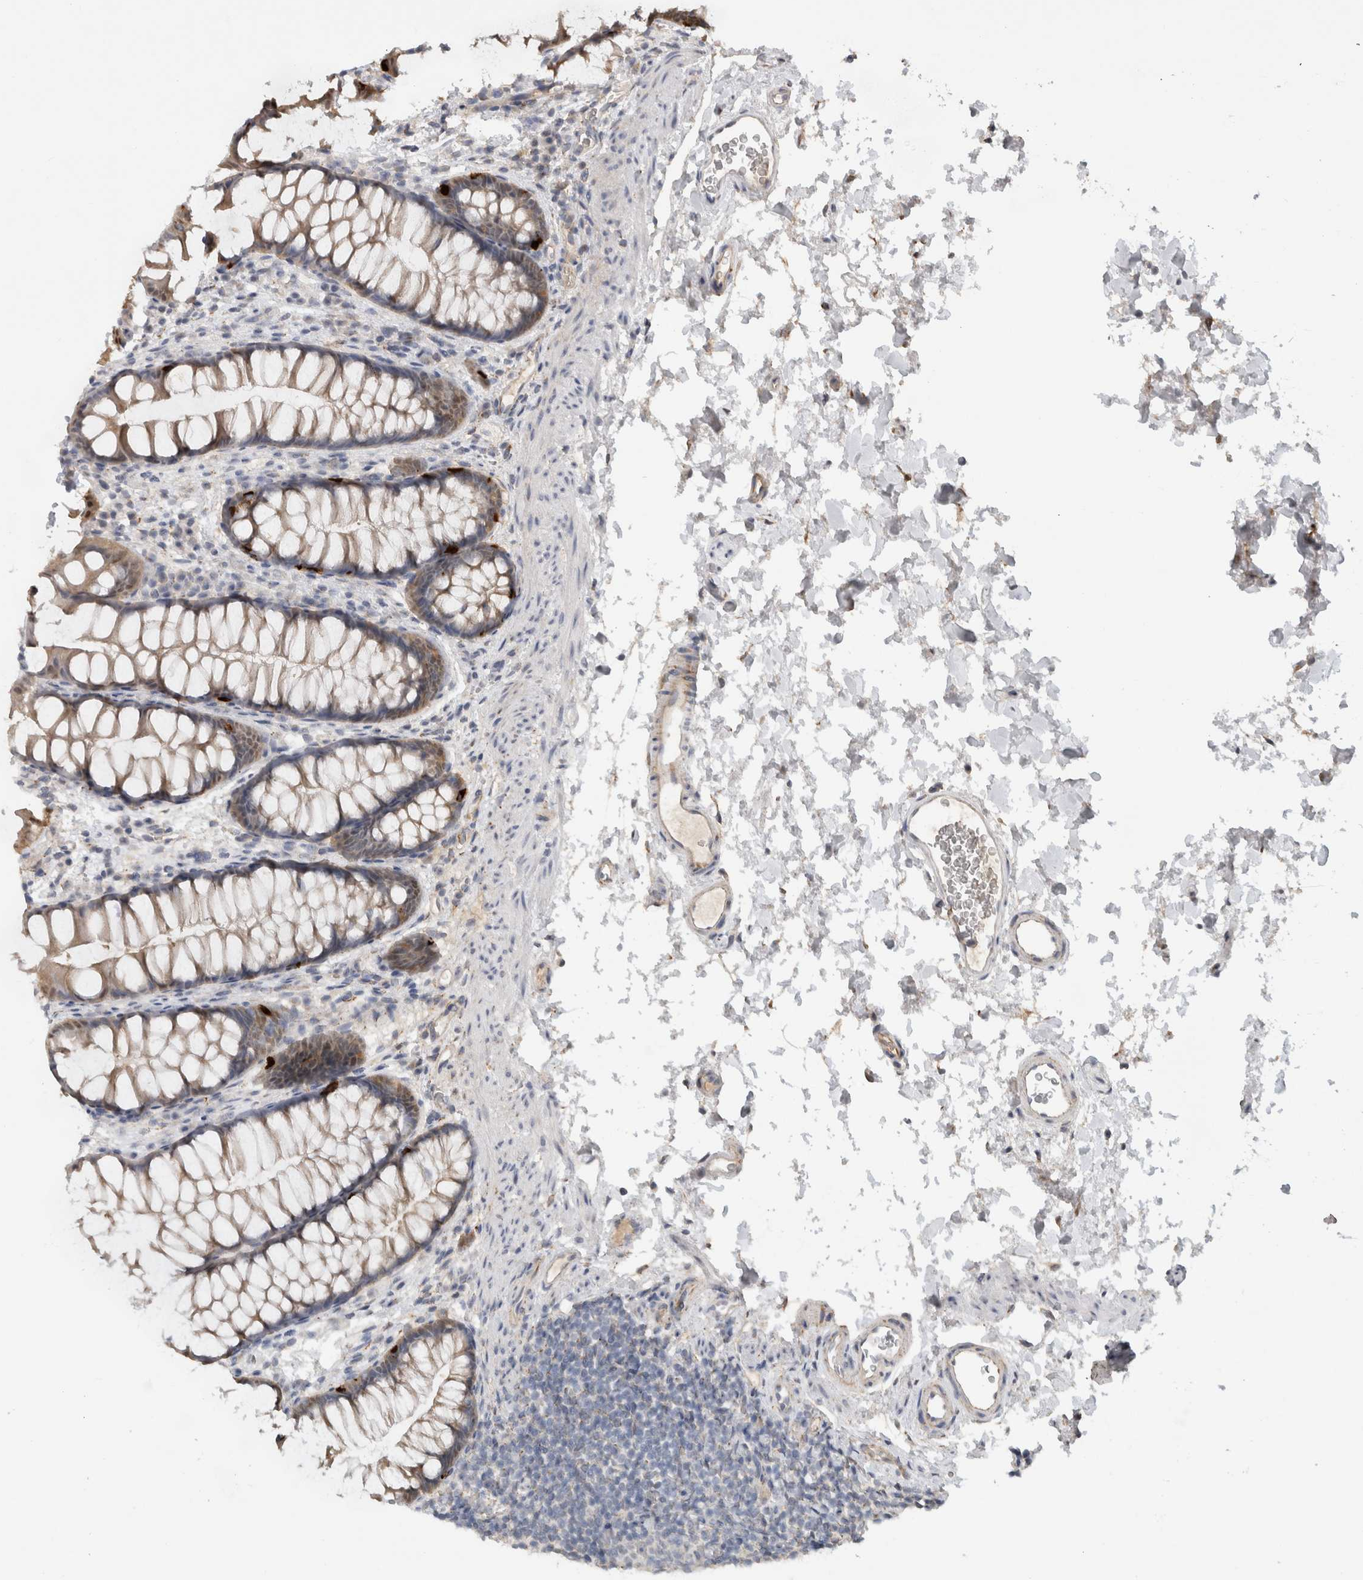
{"staining": {"intensity": "weak", "quantity": ">75%", "location": "cytoplasmic/membranous"}, "tissue": "colon", "cell_type": "Endothelial cells", "image_type": "normal", "snomed": [{"axis": "morphology", "description": "Normal tissue, NOS"}, {"axis": "topography", "description": "Colon"}], "caption": "Immunohistochemistry of unremarkable colon displays low levels of weak cytoplasmic/membranous positivity in approximately >75% of endothelial cells.", "gene": "DYRK2", "patient": {"sex": "female", "age": 62}}